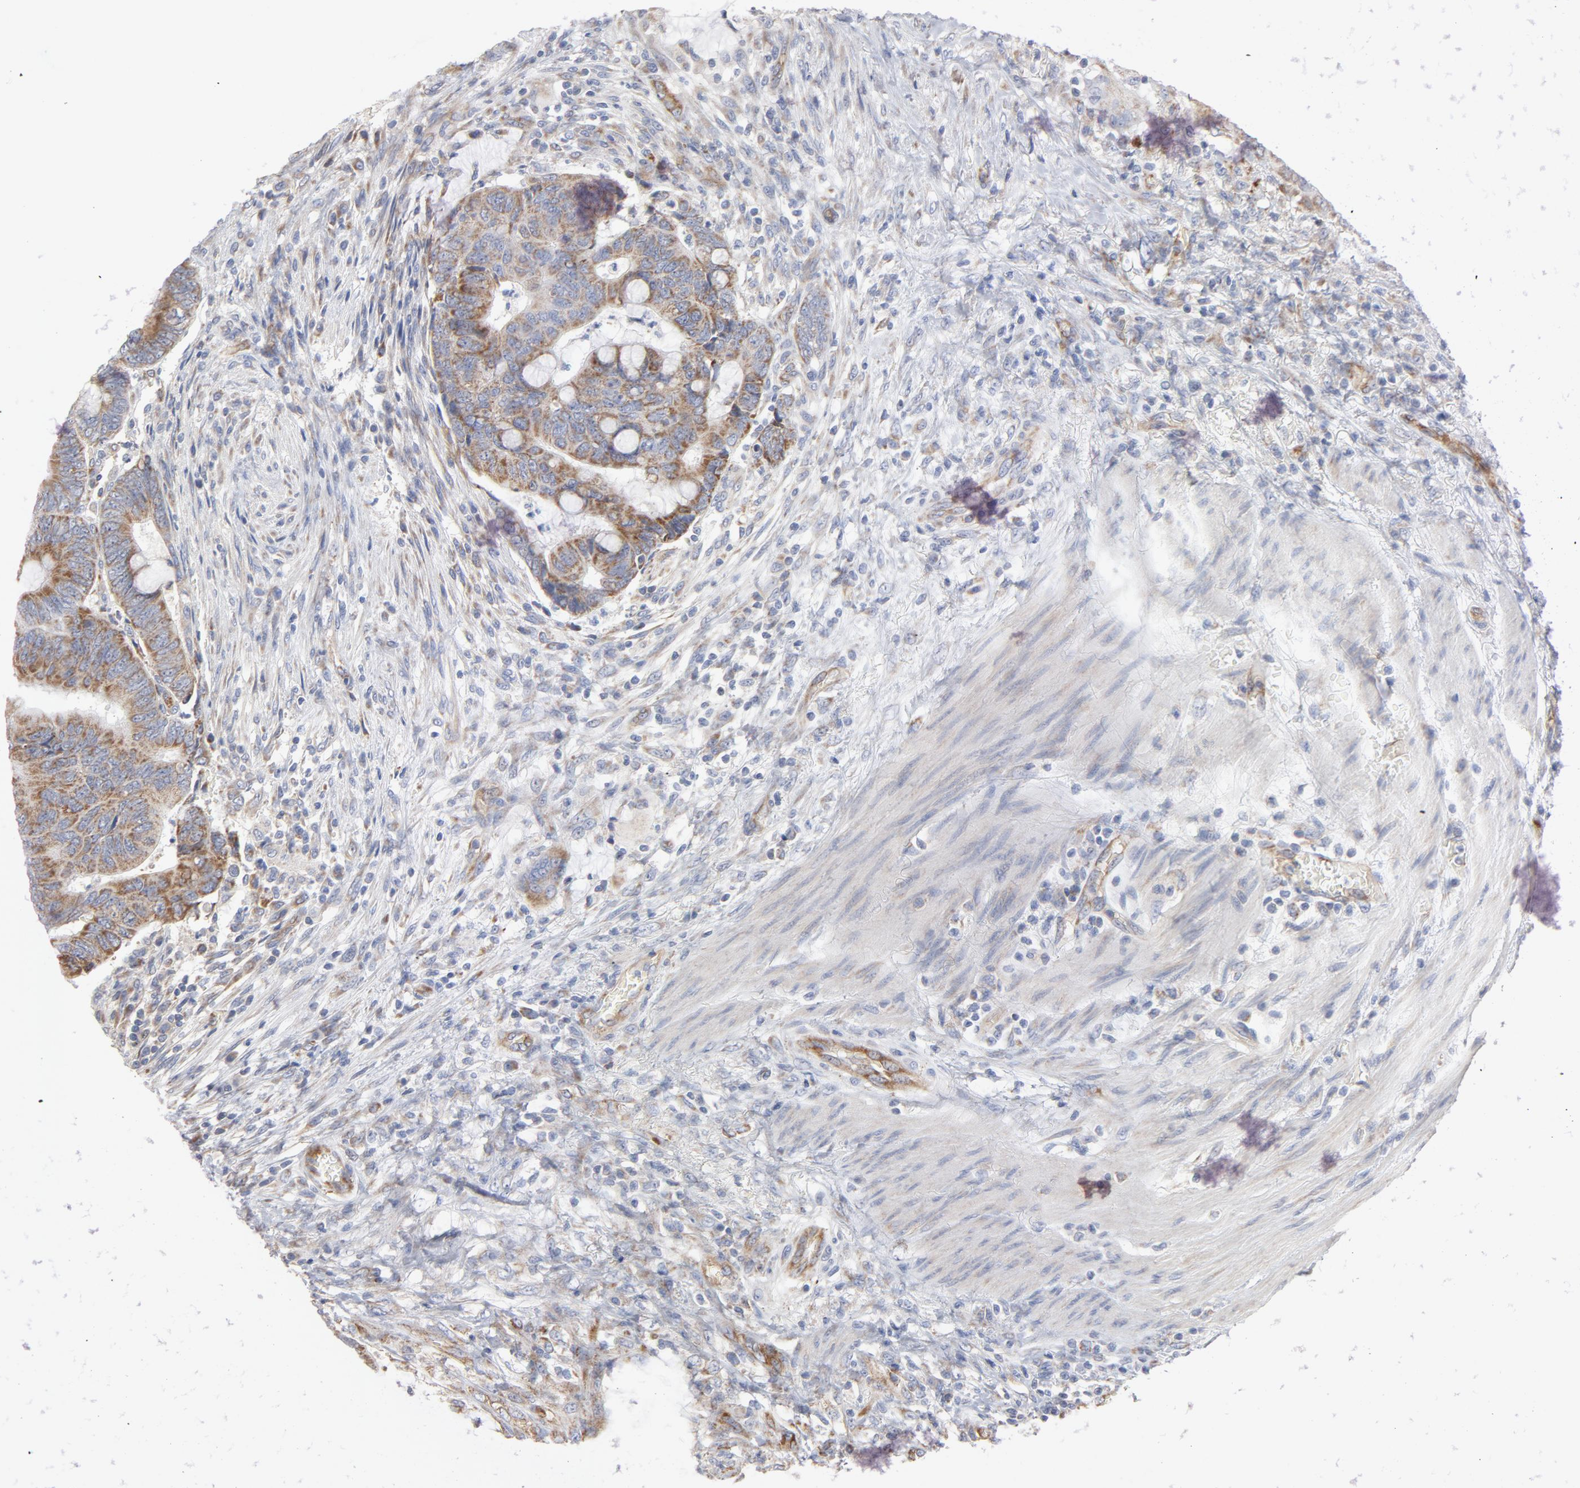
{"staining": {"intensity": "weak", "quantity": ">75%", "location": "cytoplasmic/membranous"}, "tissue": "colorectal cancer", "cell_type": "Tumor cells", "image_type": "cancer", "snomed": [{"axis": "morphology", "description": "Normal tissue, NOS"}, {"axis": "morphology", "description": "Adenocarcinoma, NOS"}, {"axis": "topography", "description": "Rectum"}], "caption": "Protein staining reveals weak cytoplasmic/membranous expression in about >75% of tumor cells in adenocarcinoma (colorectal).", "gene": "OXA1L", "patient": {"sex": "male", "age": 92}}